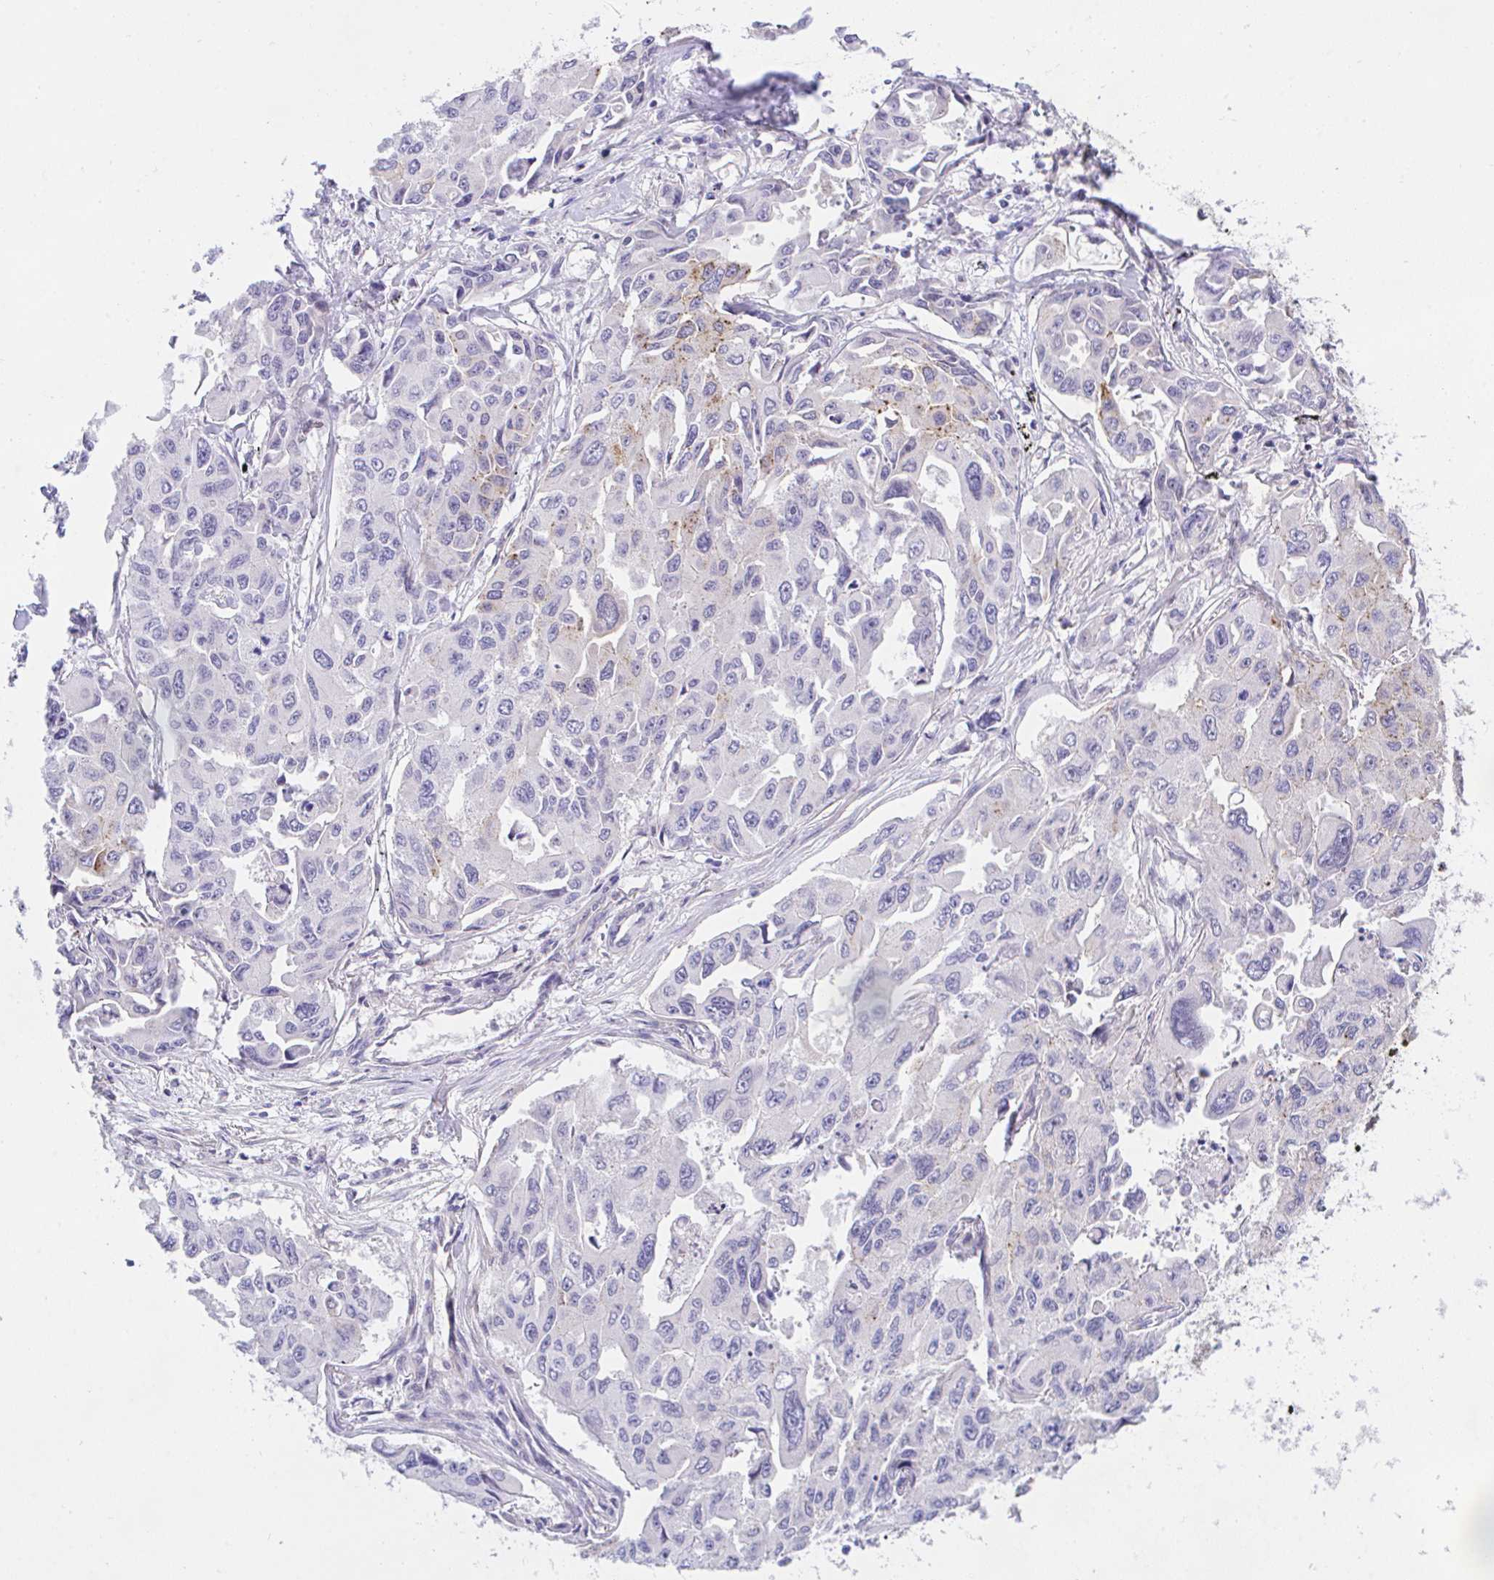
{"staining": {"intensity": "moderate", "quantity": "<25%", "location": "cytoplasmic/membranous"}, "tissue": "lung cancer", "cell_type": "Tumor cells", "image_type": "cancer", "snomed": [{"axis": "morphology", "description": "Adenocarcinoma, NOS"}, {"axis": "topography", "description": "Lung"}], "caption": "The image exhibits a brown stain indicating the presence of a protein in the cytoplasmic/membranous of tumor cells in adenocarcinoma (lung).", "gene": "ZBED3", "patient": {"sex": "male", "age": 64}}